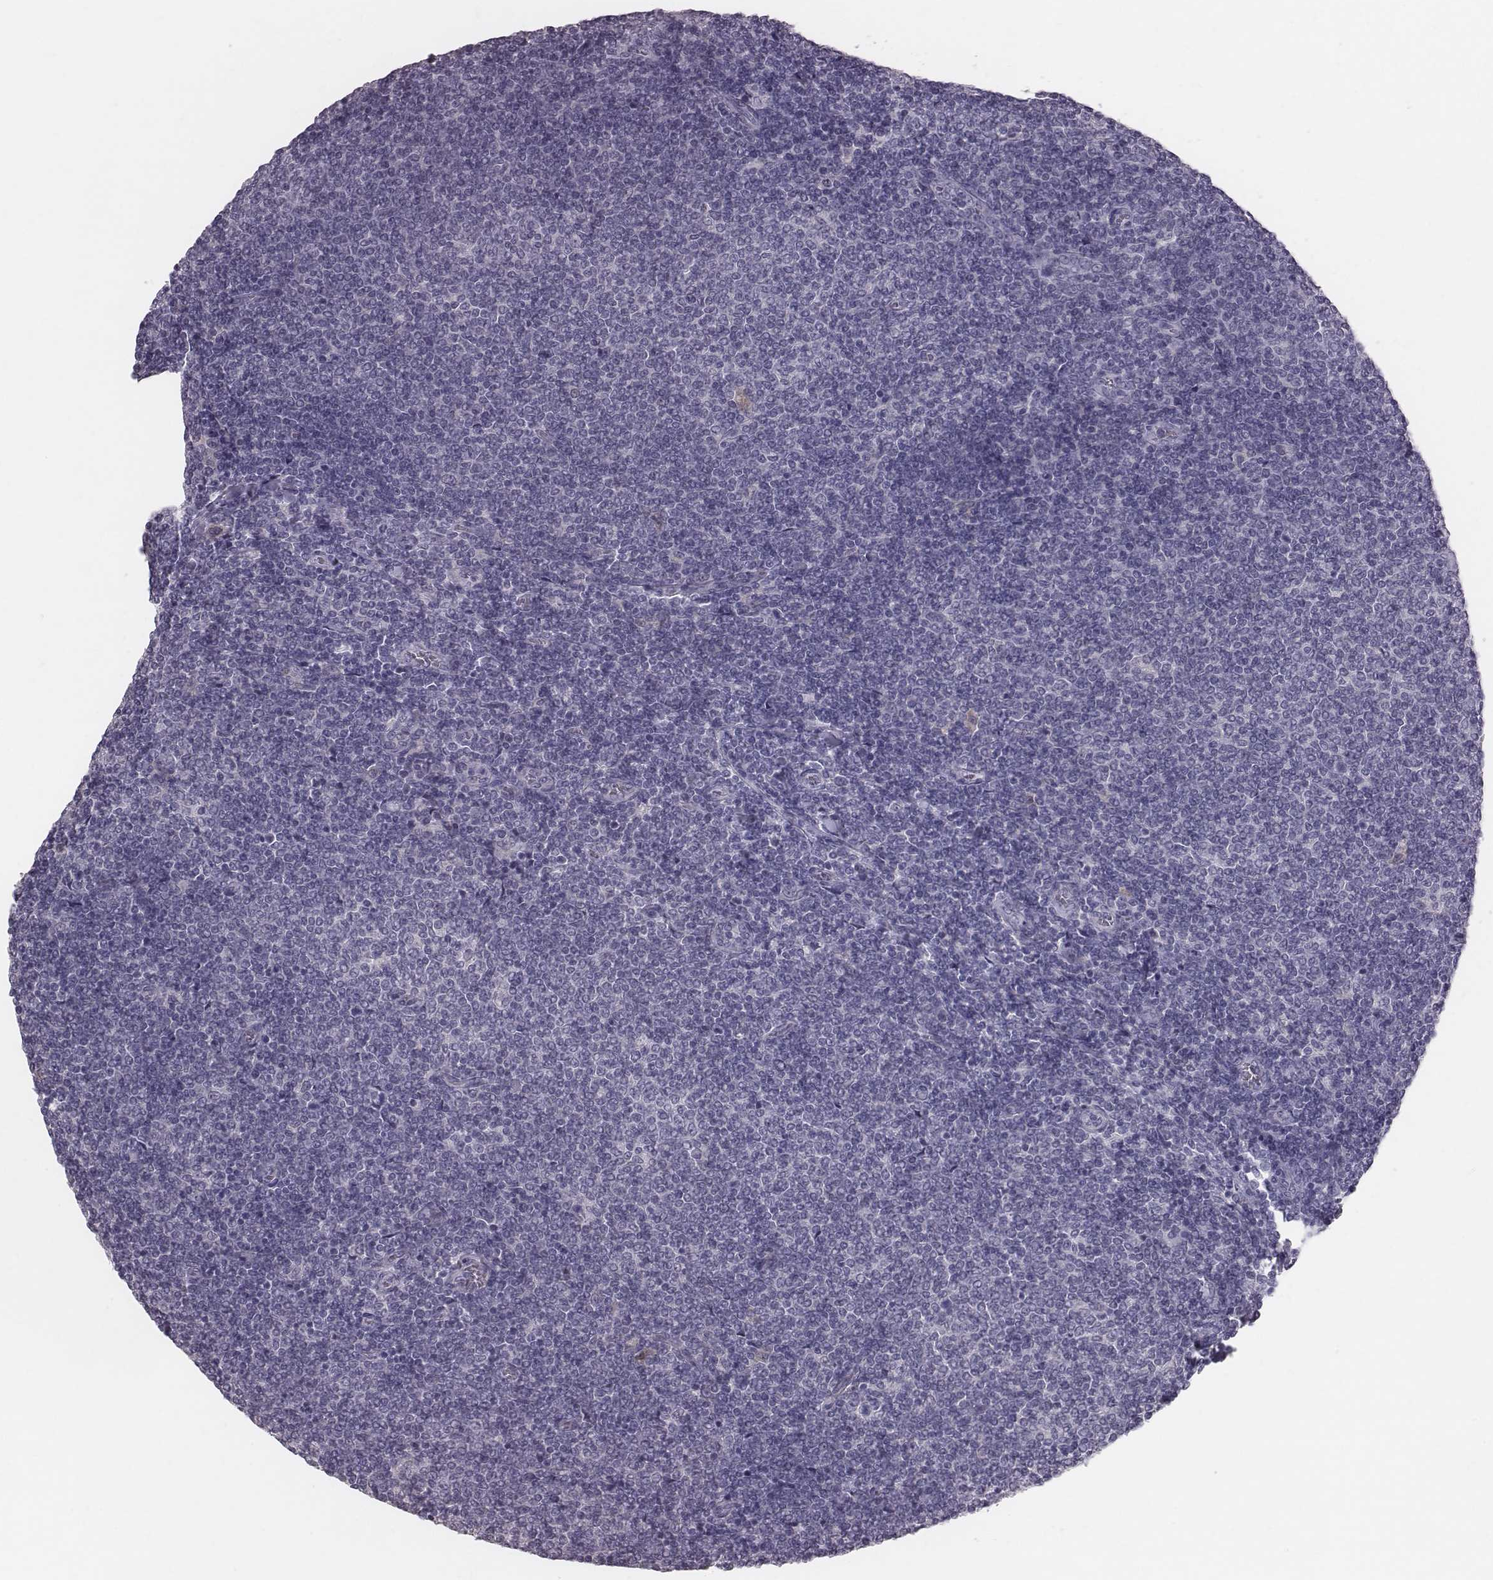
{"staining": {"intensity": "negative", "quantity": "none", "location": "none"}, "tissue": "lymphoma", "cell_type": "Tumor cells", "image_type": "cancer", "snomed": [{"axis": "morphology", "description": "Malignant lymphoma, non-Hodgkin's type, Low grade"}, {"axis": "topography", "description": "Lymph node"}], "caption": "The micrograph shows no significant staining in tumor cells of malignant lymphoma, non-Hodgkin's type (low-grade). Nuclei are stained in blue.", "gene": "CFTR", "patient": {"sex": "male", "age": 52}}